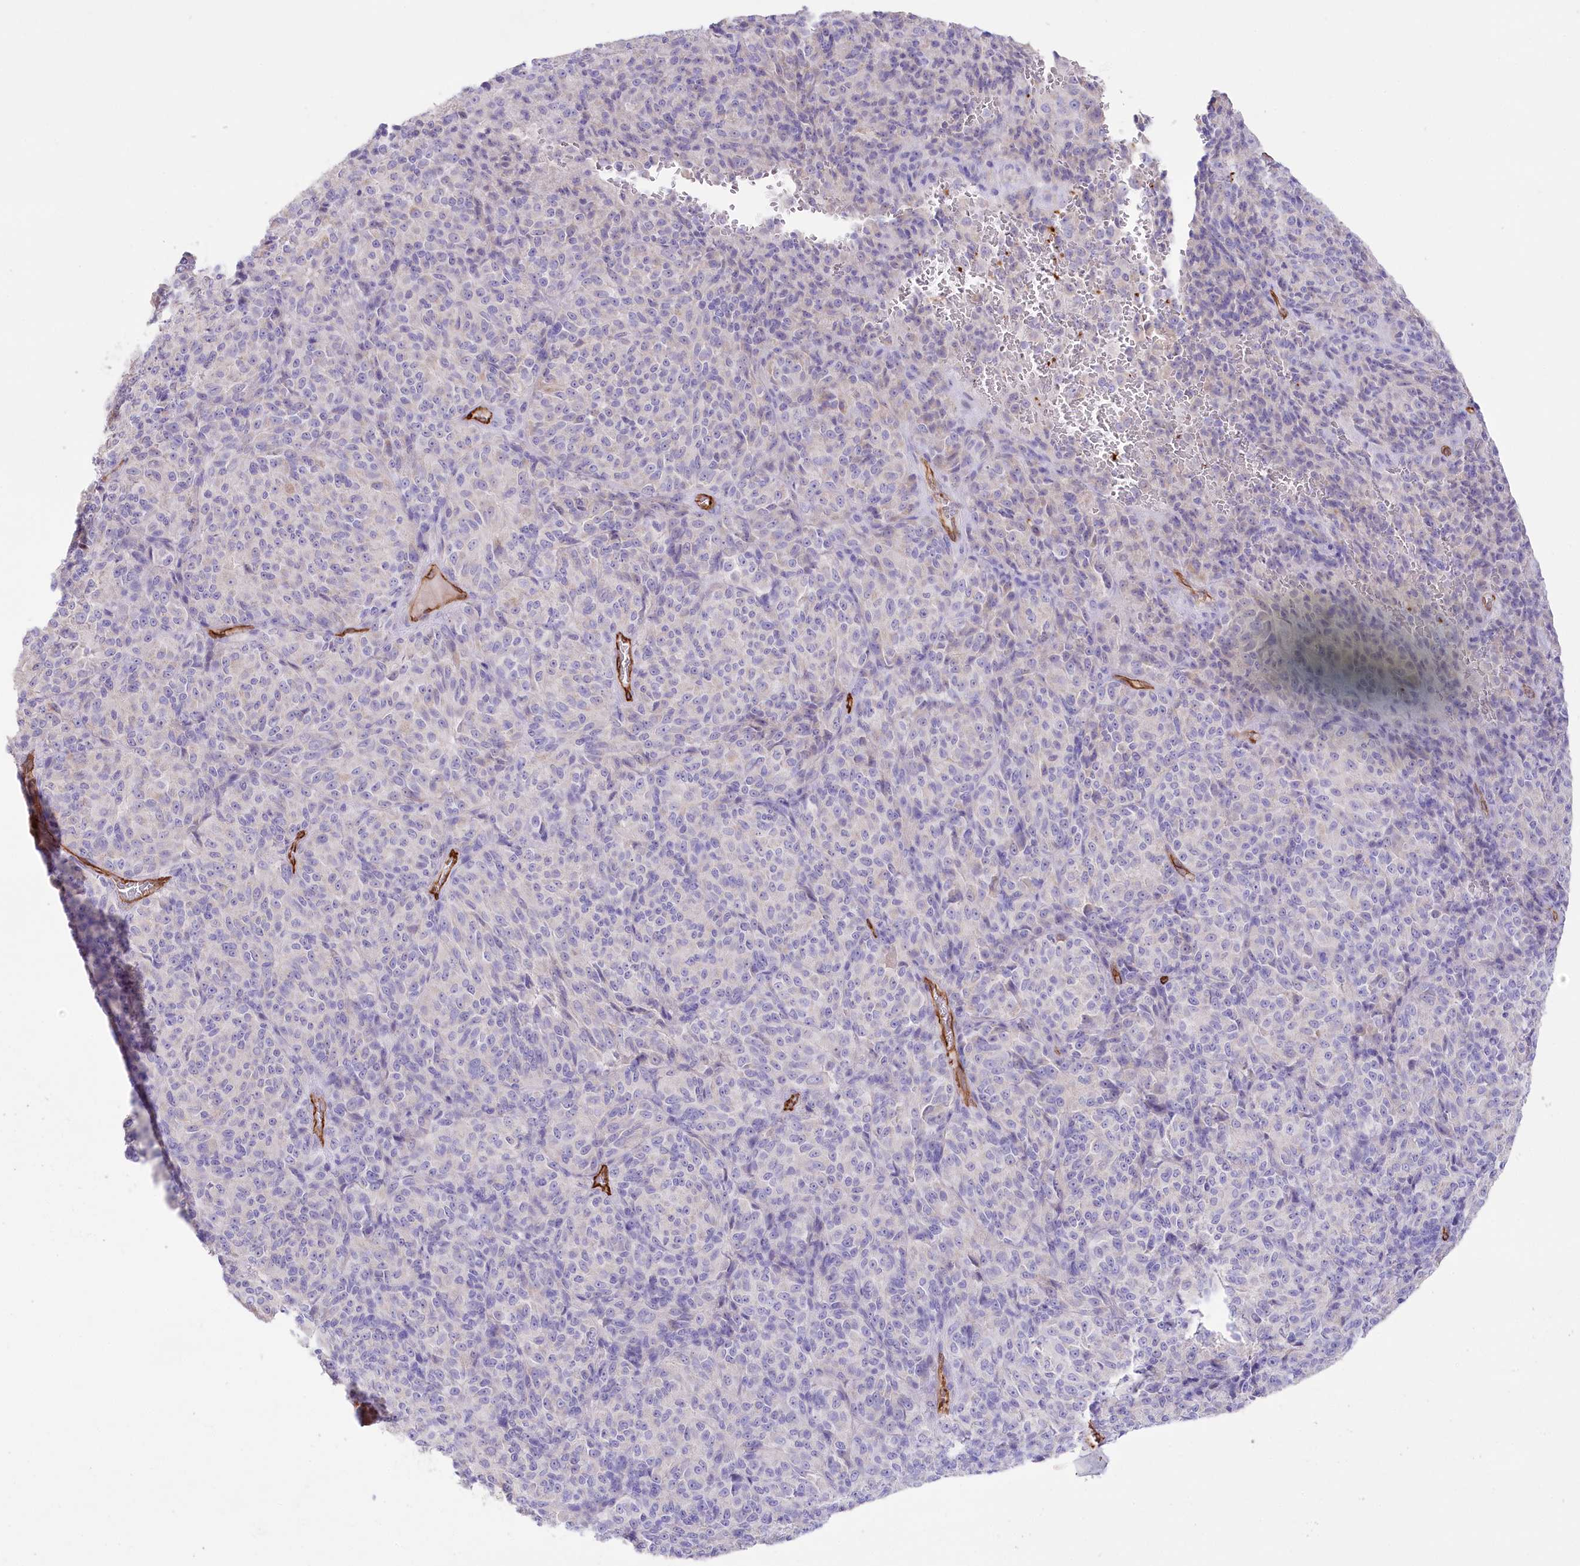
{"staining": {"intensity": "negative", "quantity": "none", "location": "none"}, "tissue": "melanoma", "cell_type": "Tumor cells", "image_type": "cancer", "snomed": [{"axis": "morphology", "description": "Malignant melanoma, Metastatic site"}, {"axis": "topography", "description": "Brain"}], "caption": "An image of human malignant melanoma (metastatic site) is negative for staining in tumor cells.", "gene": "SLC39A10", "patient": {"sex": "female", "age": 56}}